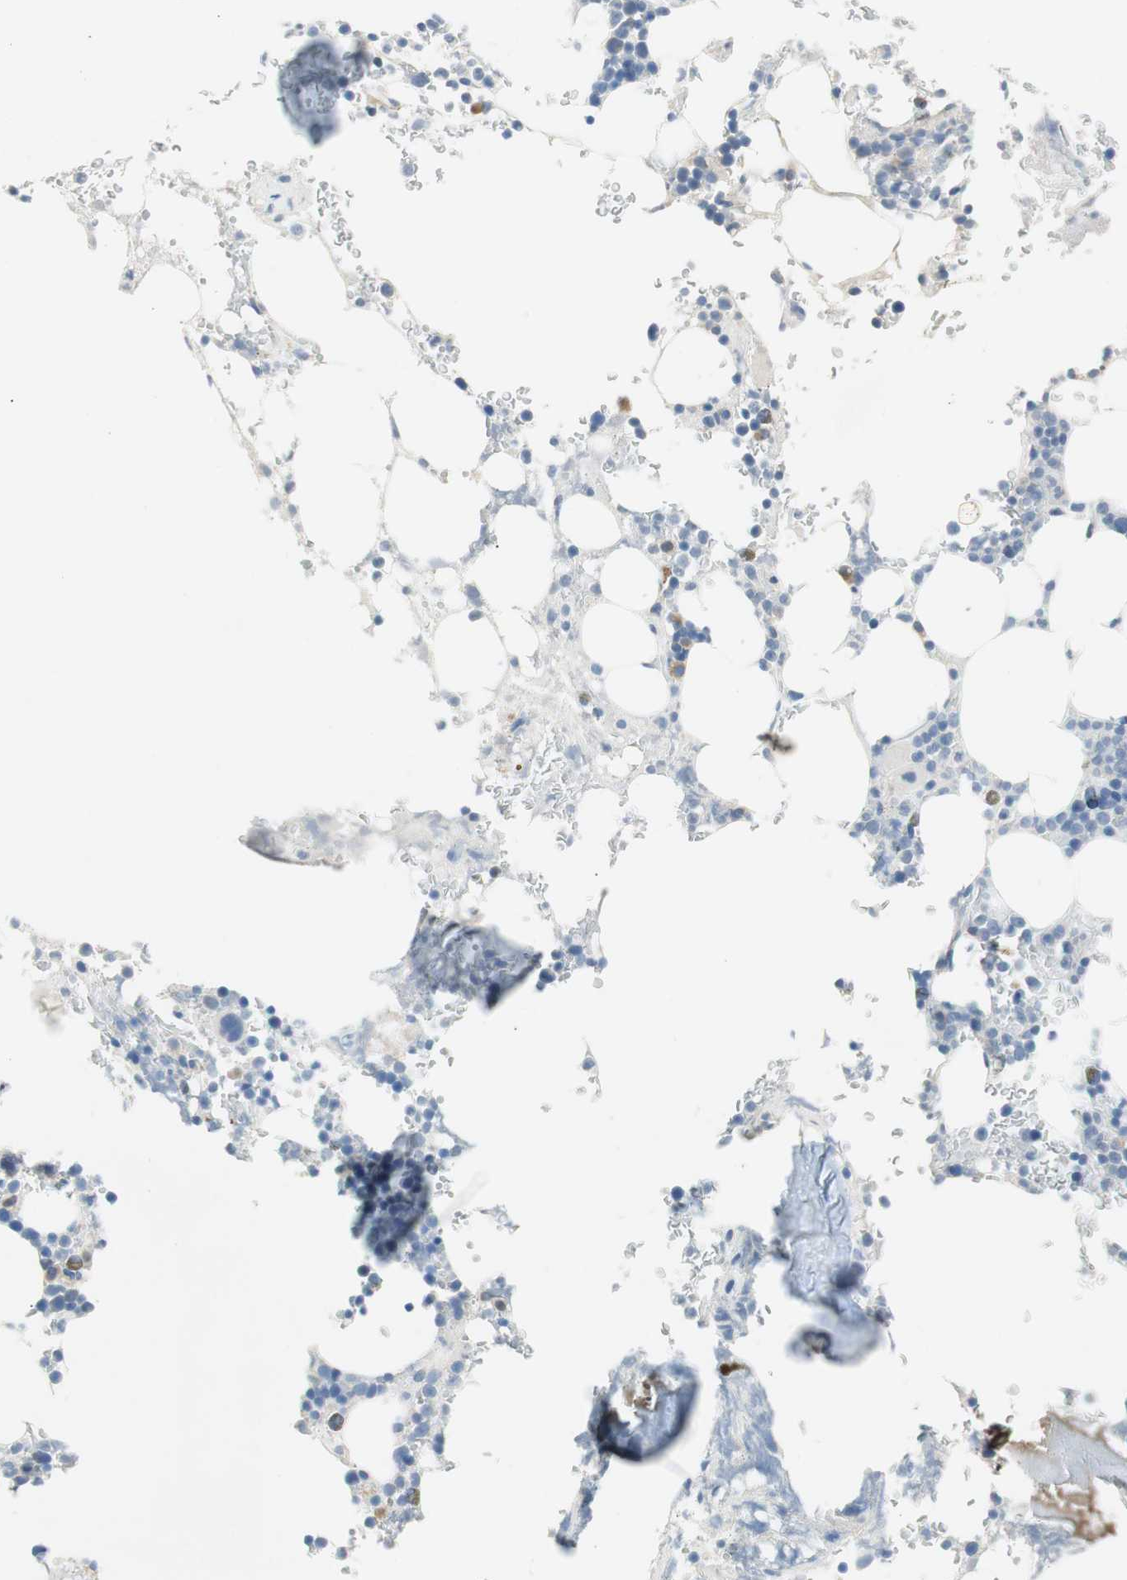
{"staining": {"intensity": "weak", "quantity": "<25%", "location": "cytoplasmic/membranous"}, "tissue": "bone marrow", "cell_type": "Hematopoietic cells", "image_type": "normal", "snomed": [{"axis": "morphology", "description": "Normal tissue, NOS"}, {"axis": "topography", "description": "Bone marrow"}], "caption": "Human bone marrow stained for a protein using IHC displays no positivity in hematopoietic cells.", "gene": "CCM2L", "patient": {"sex": "female", "age": 73}}